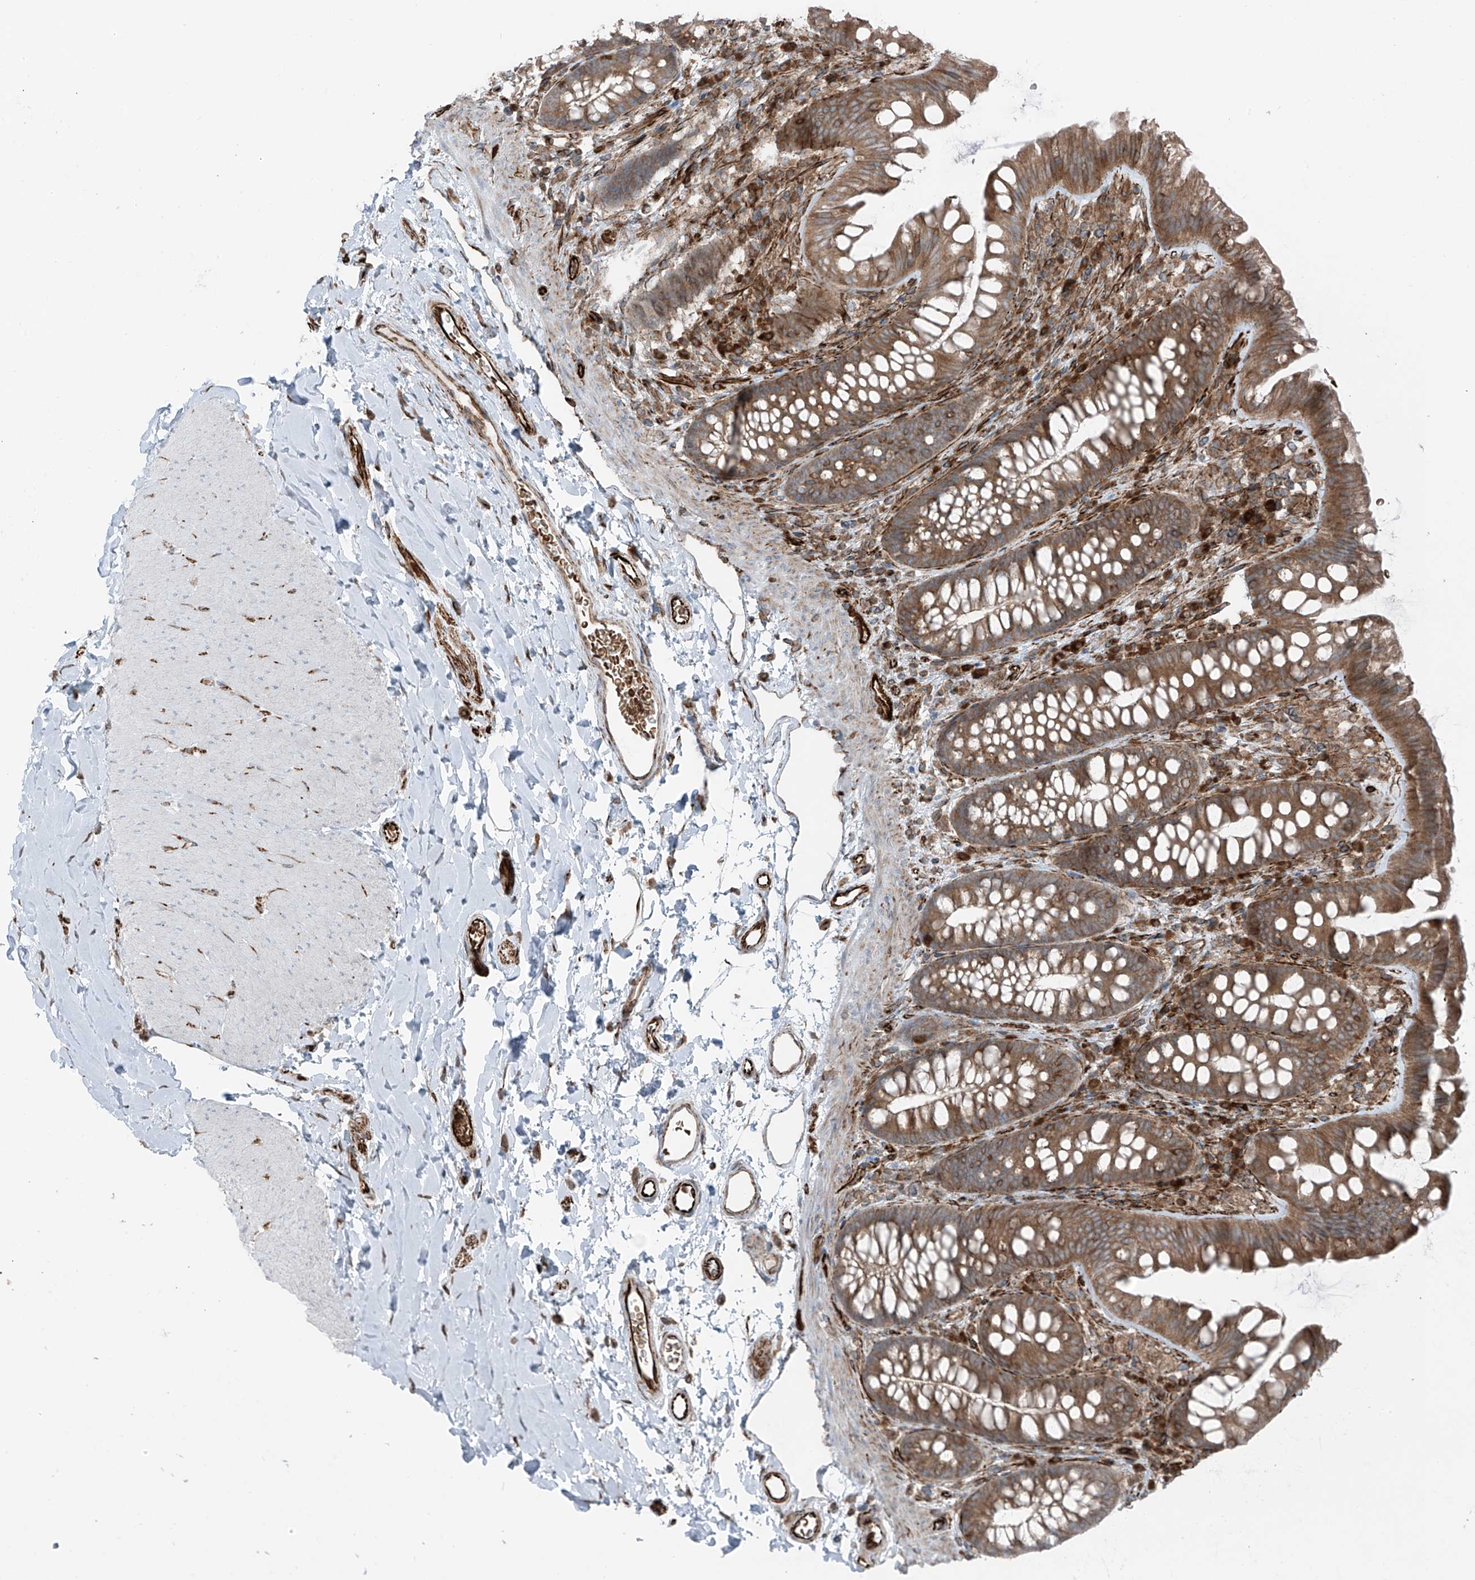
{"staining": {"intensity": "strong", "quantity": ">75%", "location": "cytoplasmic/membranous"}, "tissue": "colon", "cell_type": "Endothelial cells", "image_type": "normal", "snomed": [{"axis": "morphology", "description": "Normal tissue, NOS"}, {"axis": "topography", "description": "Colon"}], "caption": "This histopathology image displays immunohistochemistry staining of normal colon, with high strong cytoplasmic/membranous positivity in approximately >75% of endothelial cells.", "gene": "ERLEC1", "patient": {"sex": "female", "age": 62}}